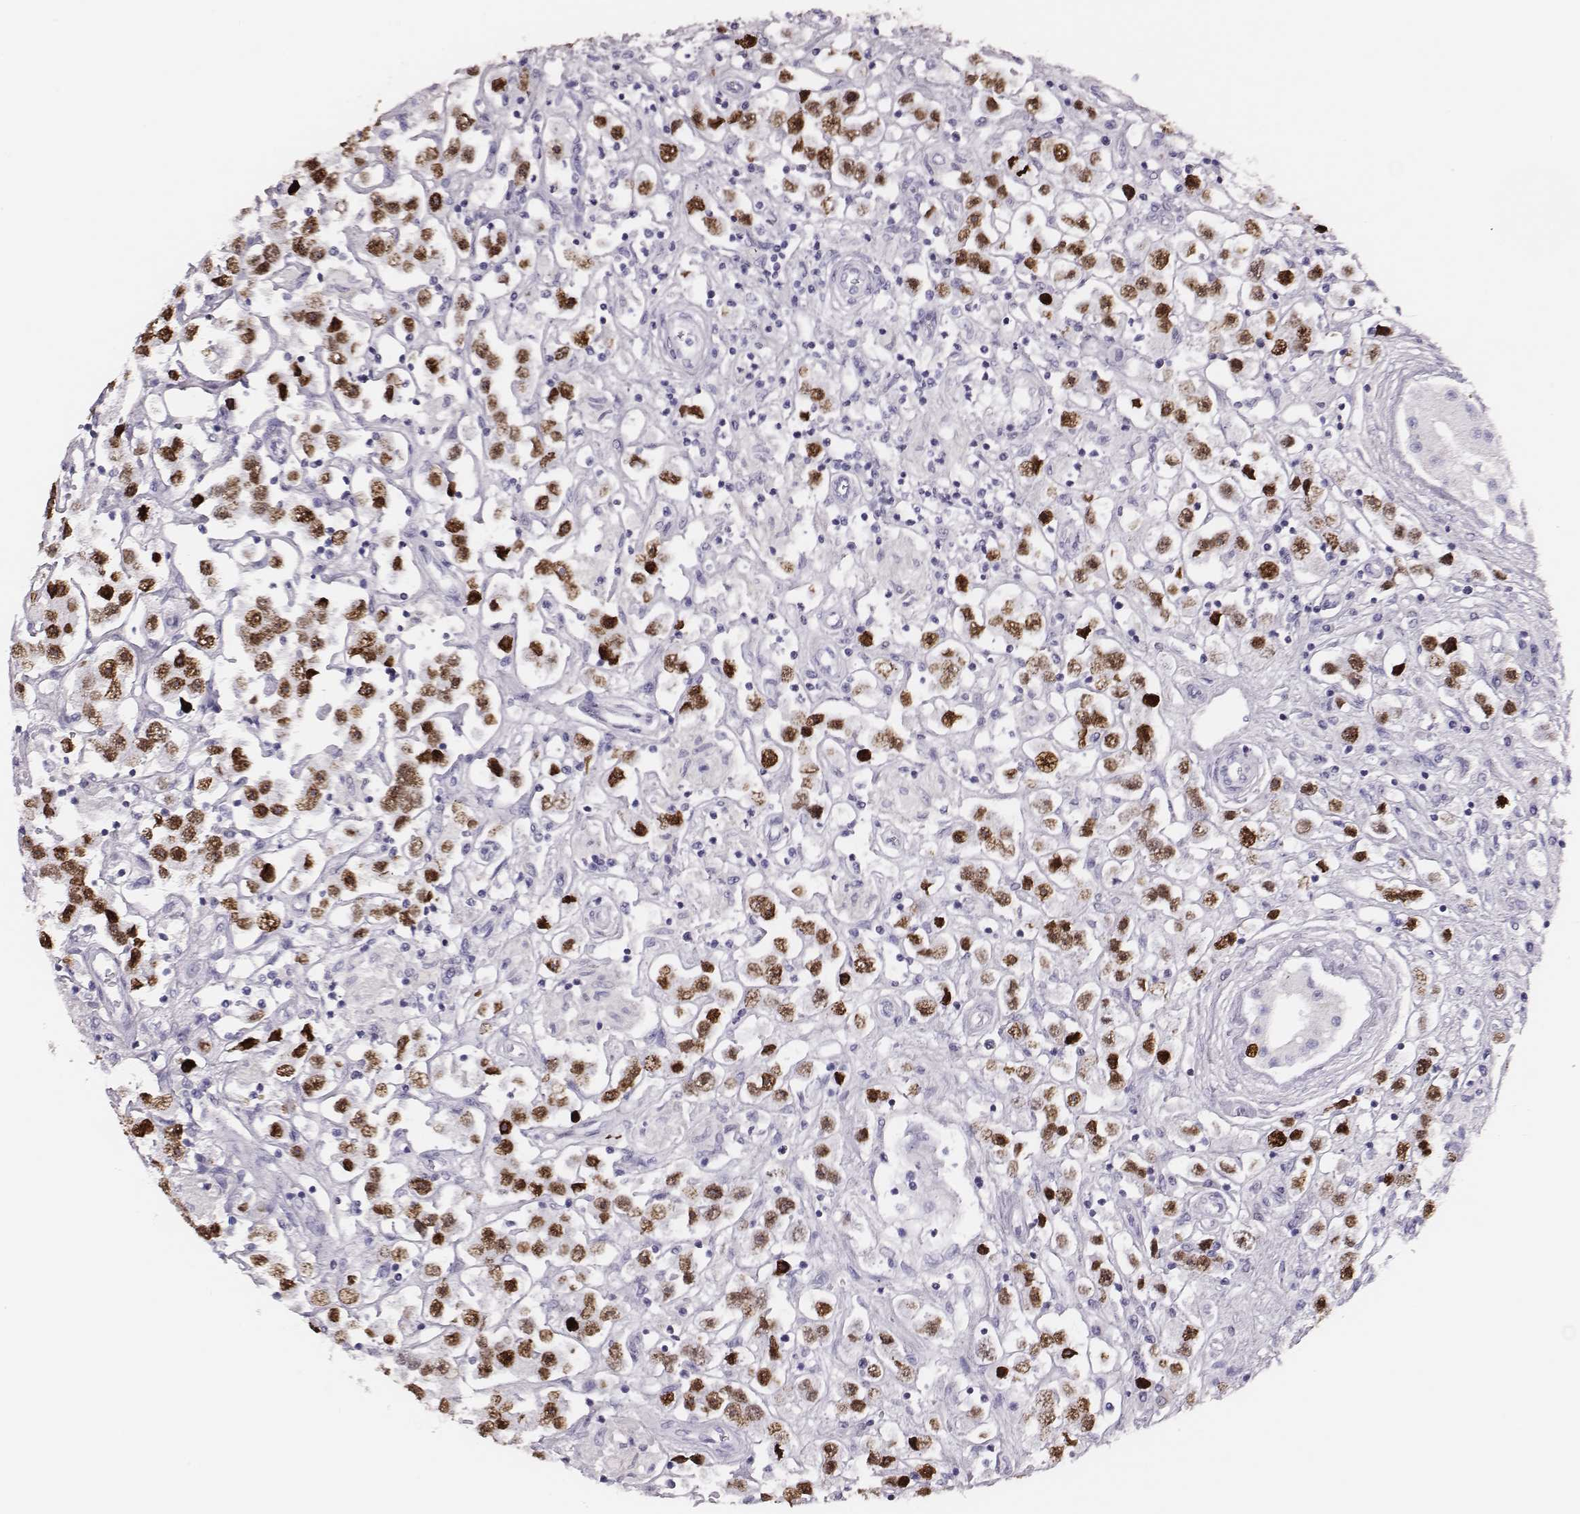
{"staining": {"intensity": "strong", "quantity": ">75%", "location": "nuclear"}, "tissue": "testis cancer", "cell_type": "Tumor cells", "image_type": "cancer", "snomed": [{"axis": "morphology", "description": "Seminoma, NOS"}, {"axis": "topography", "description": "Testis"}], "caption": "IHC (DAB (3,3'-diaminobenzidine)) staining of testis cancer (seminoma) displays strong nuclear protein staining in about >75% of tumor cells. (Stains: DAB in brown, nuclei in blue, Microscopy: brightfield microscopy at high magnification).", "gene": "H1-6", "patient": {"sex": "male", "age": 45}}